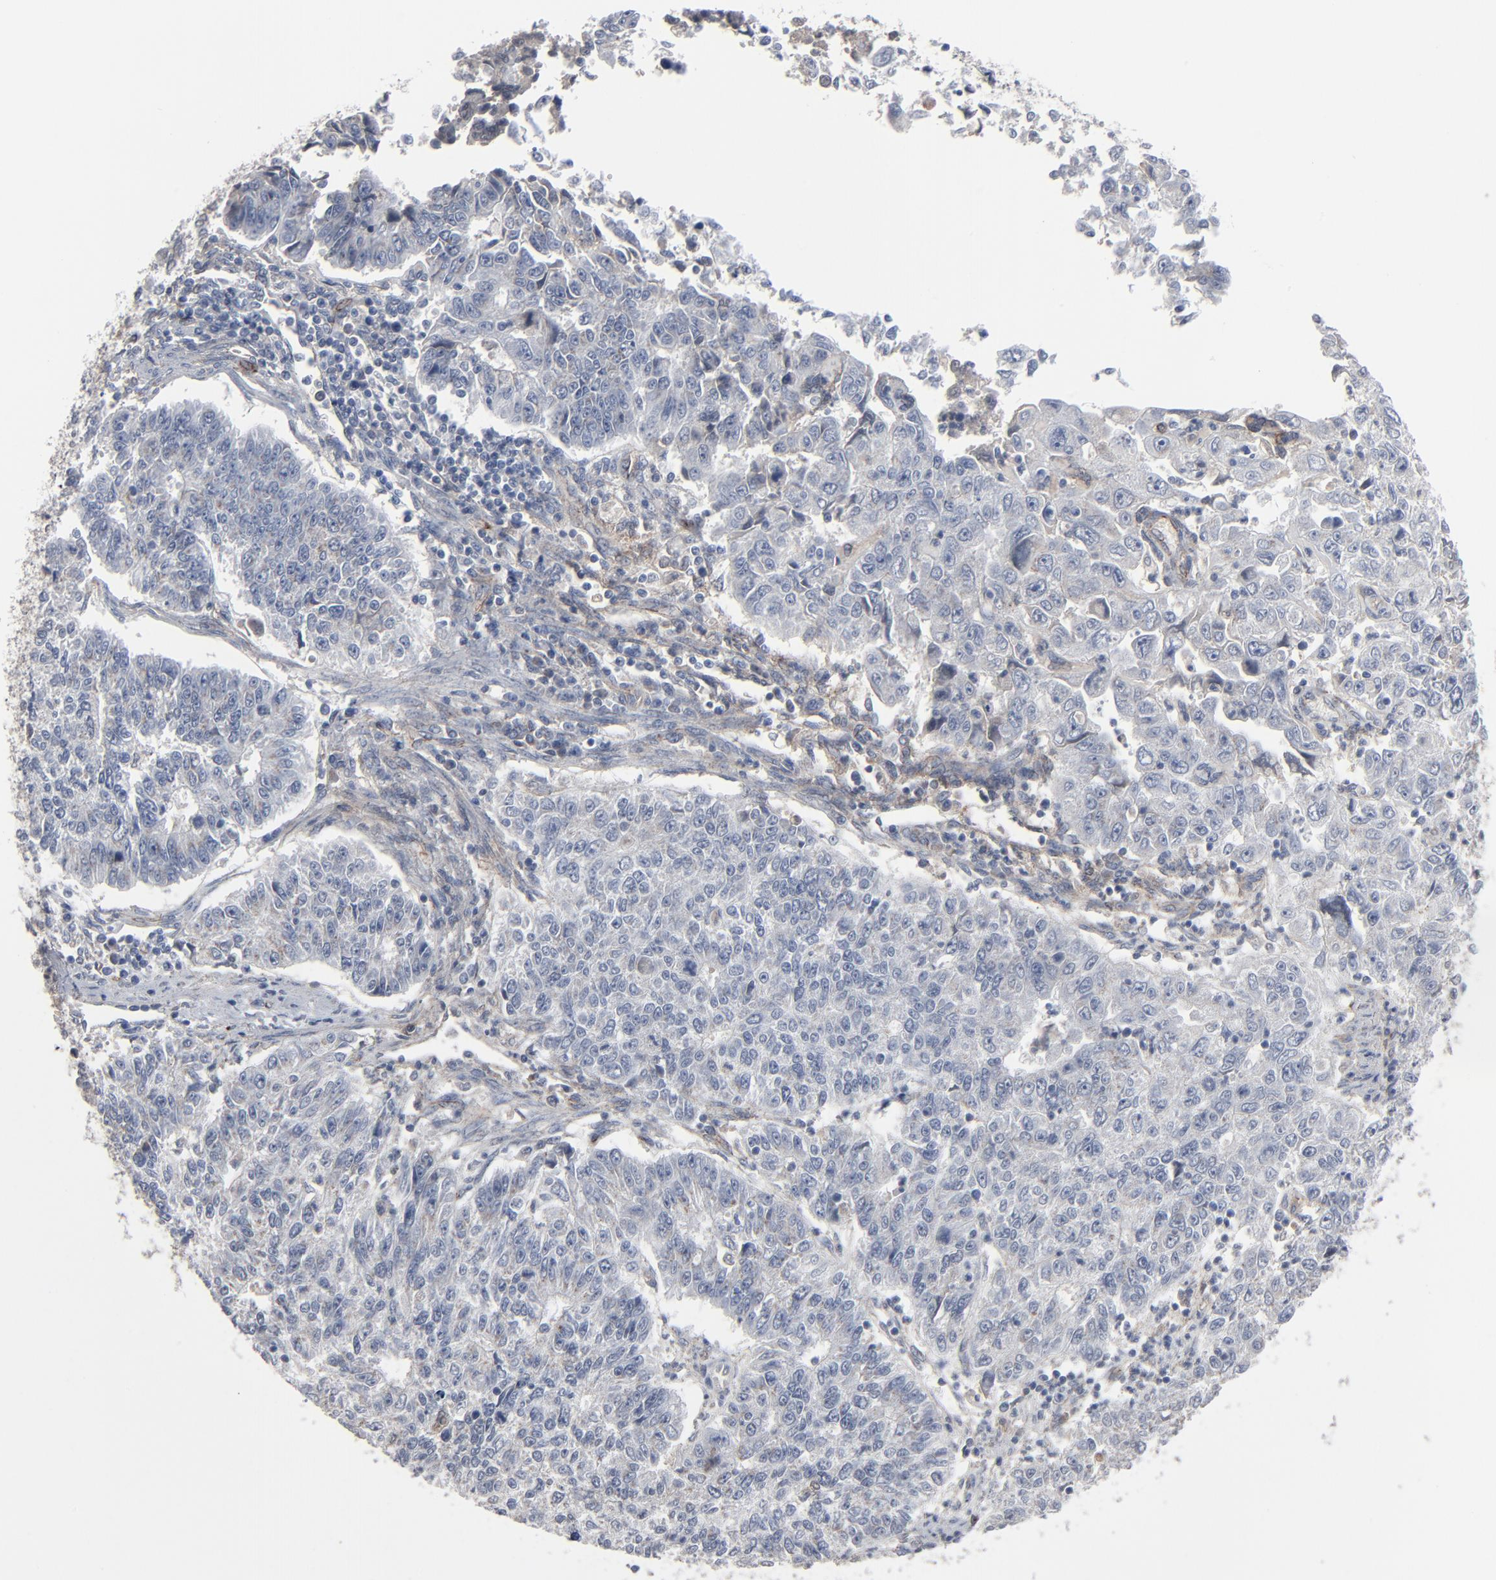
{"staining": {"intensity": "negative", "quantity": "none", "location": "none"}, "tissue": "endometrial cancer", "cell_type": "Tumor cells", "image_type": "cancer", "snomed": [{"axis": "morphology", "description": "Adenocarcinoma, NOS"}, {"axis": "topography", "description": "Endometrium"}], "caption": "A micrograph of endometrial cancer stained for a protein demonstrates no brown staining in tumor cells. (DAB immunohistochemistry (IHC), high magnification).", "gene": "JAM3", "patient": {"sex": "female", "age": 42}}